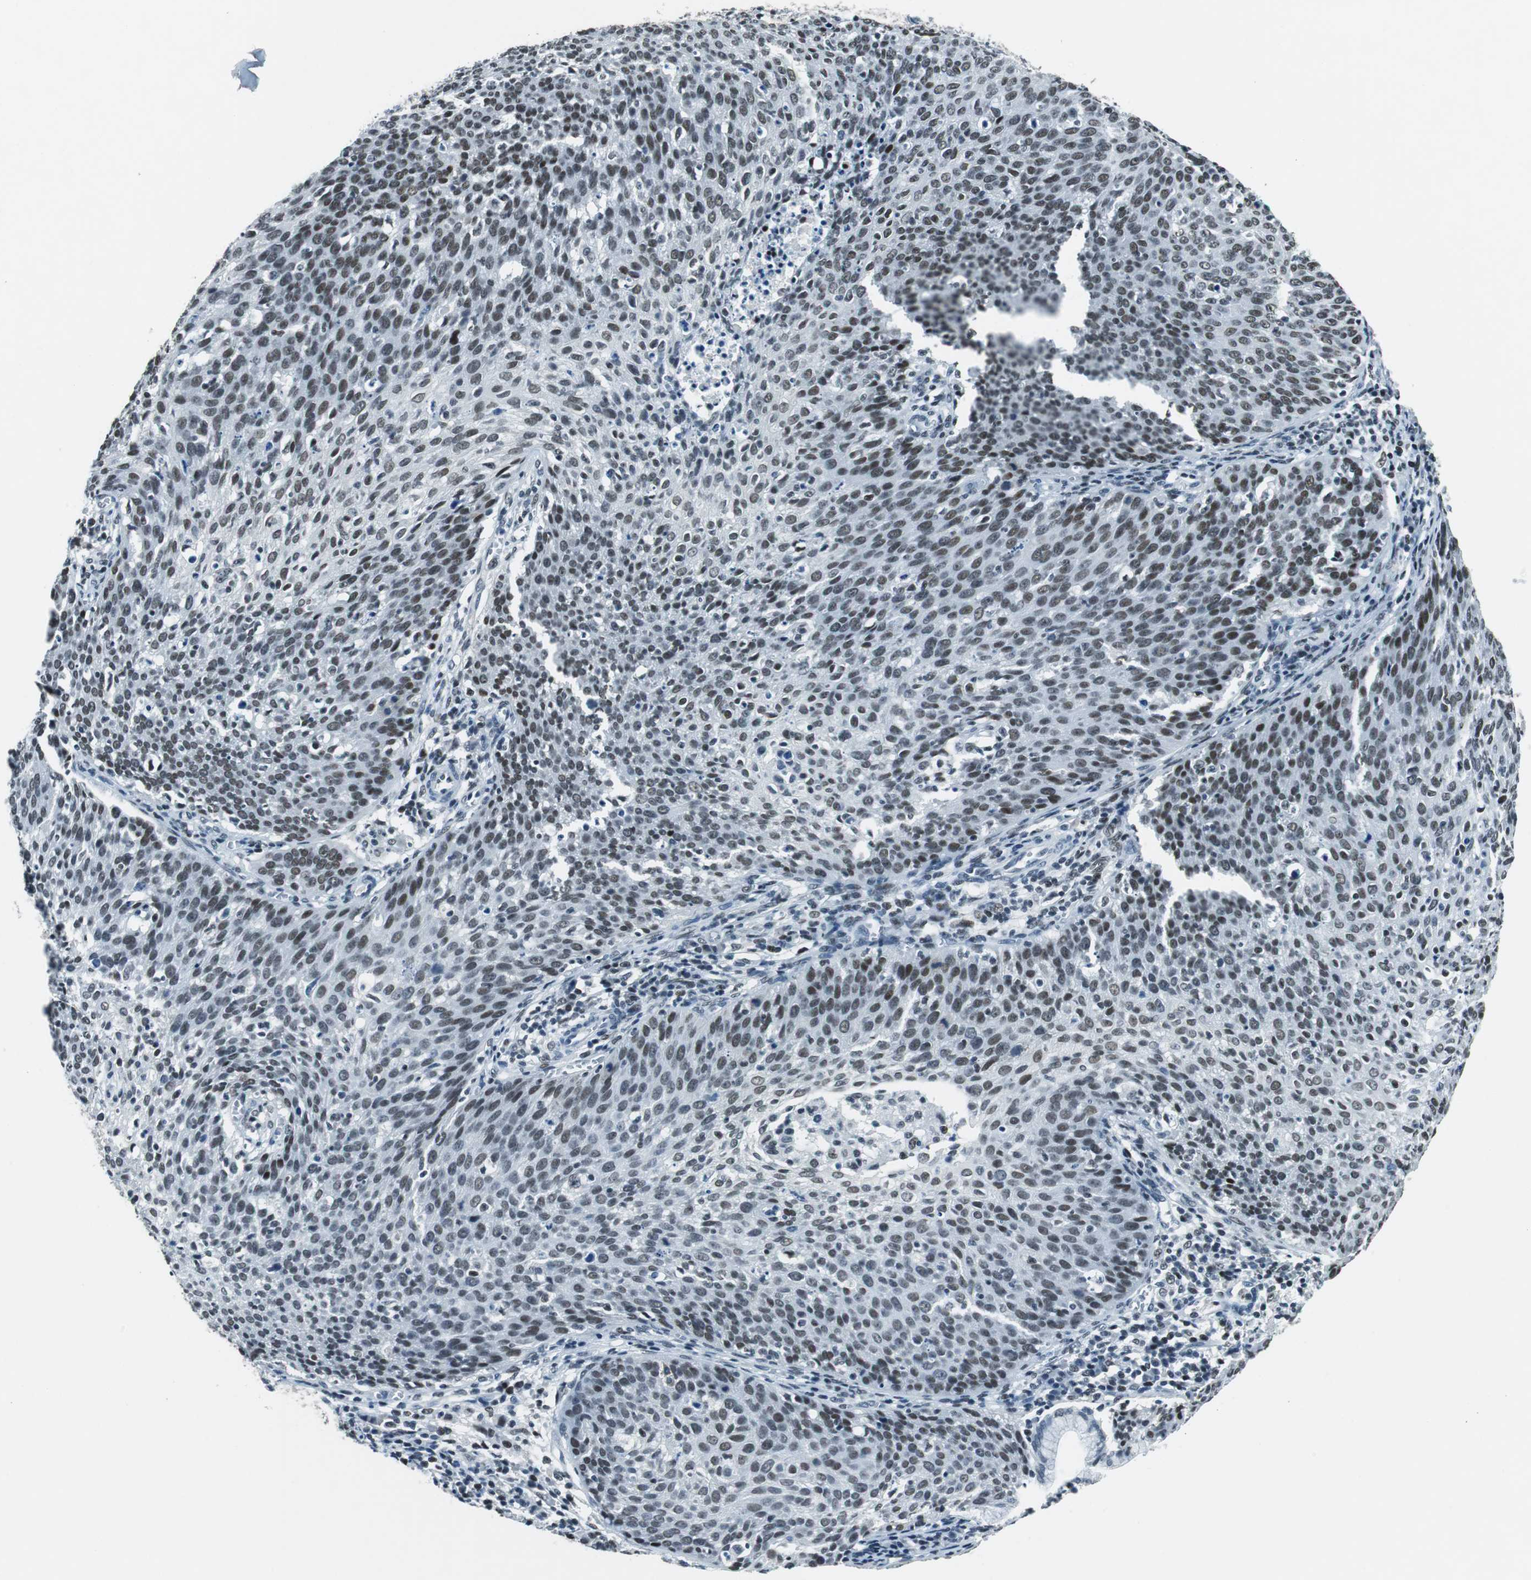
{"staining": {"intensity": "weak", "quantity": "<25%", "location": "nuclear"}, "tissue": "cervical cancer", "cell_type": "Tumor cells", "image_type": "cancer", "snomed": [{"axis": "morphology", "description": "Squamous cell carcinoma, NOS"}, {"axis": "topography", "description": "Cervix"}], "caption": "IHC micrograph of cervical cancer (squamous cell carcinoma) stained for a protein (brown), which shows no staining in tumor cells. The staining is performed using DAB (3,3'-diaminobenzidine) brown chromogen with nuclei counter-stained in using hematoxylin.", "gene": "HDAC3", "patient": {"sex": "female", "age": 38}}